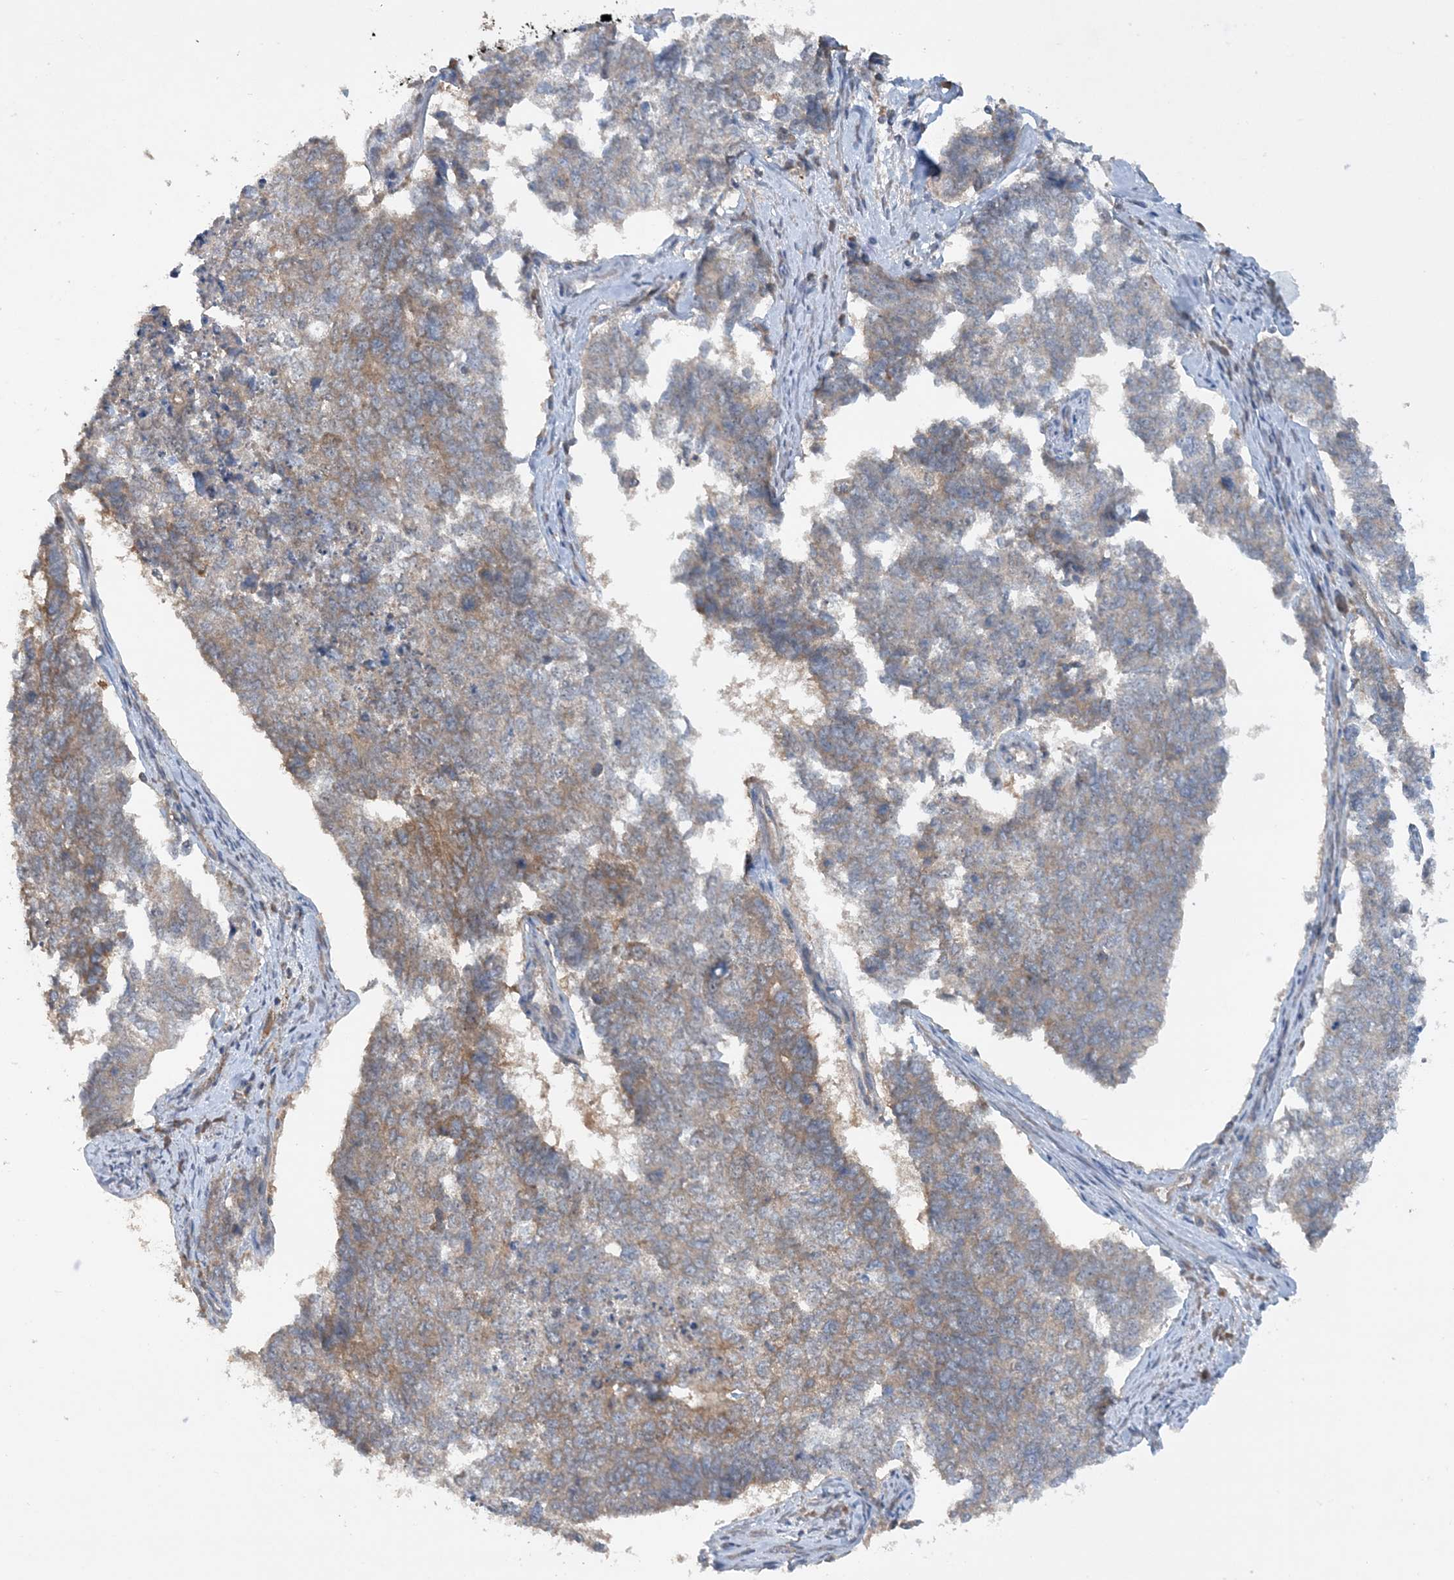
{"staining": {"intensity": "weak", "quantity": "25%-75%", "location": "cytoplasmic/membranous"}, "tissue": "cervical cancer", "cell_type": "Tumor cells", "image_type": "cancer", "snomed": [{"axis": "morphology", "description": "Squamous cell carcinoma, NOS"}, {"axis": "topography", "description": "Cervix"}], "caption": "Weak cytoplasmic/membranous positivity for a protein is identified in about 25%-75% of tumor cells of cervical cancer (squamous cell carcinoma) using IHC.", "gene": "ACAP2", "patient": {"sex": "female", "age": 63}}